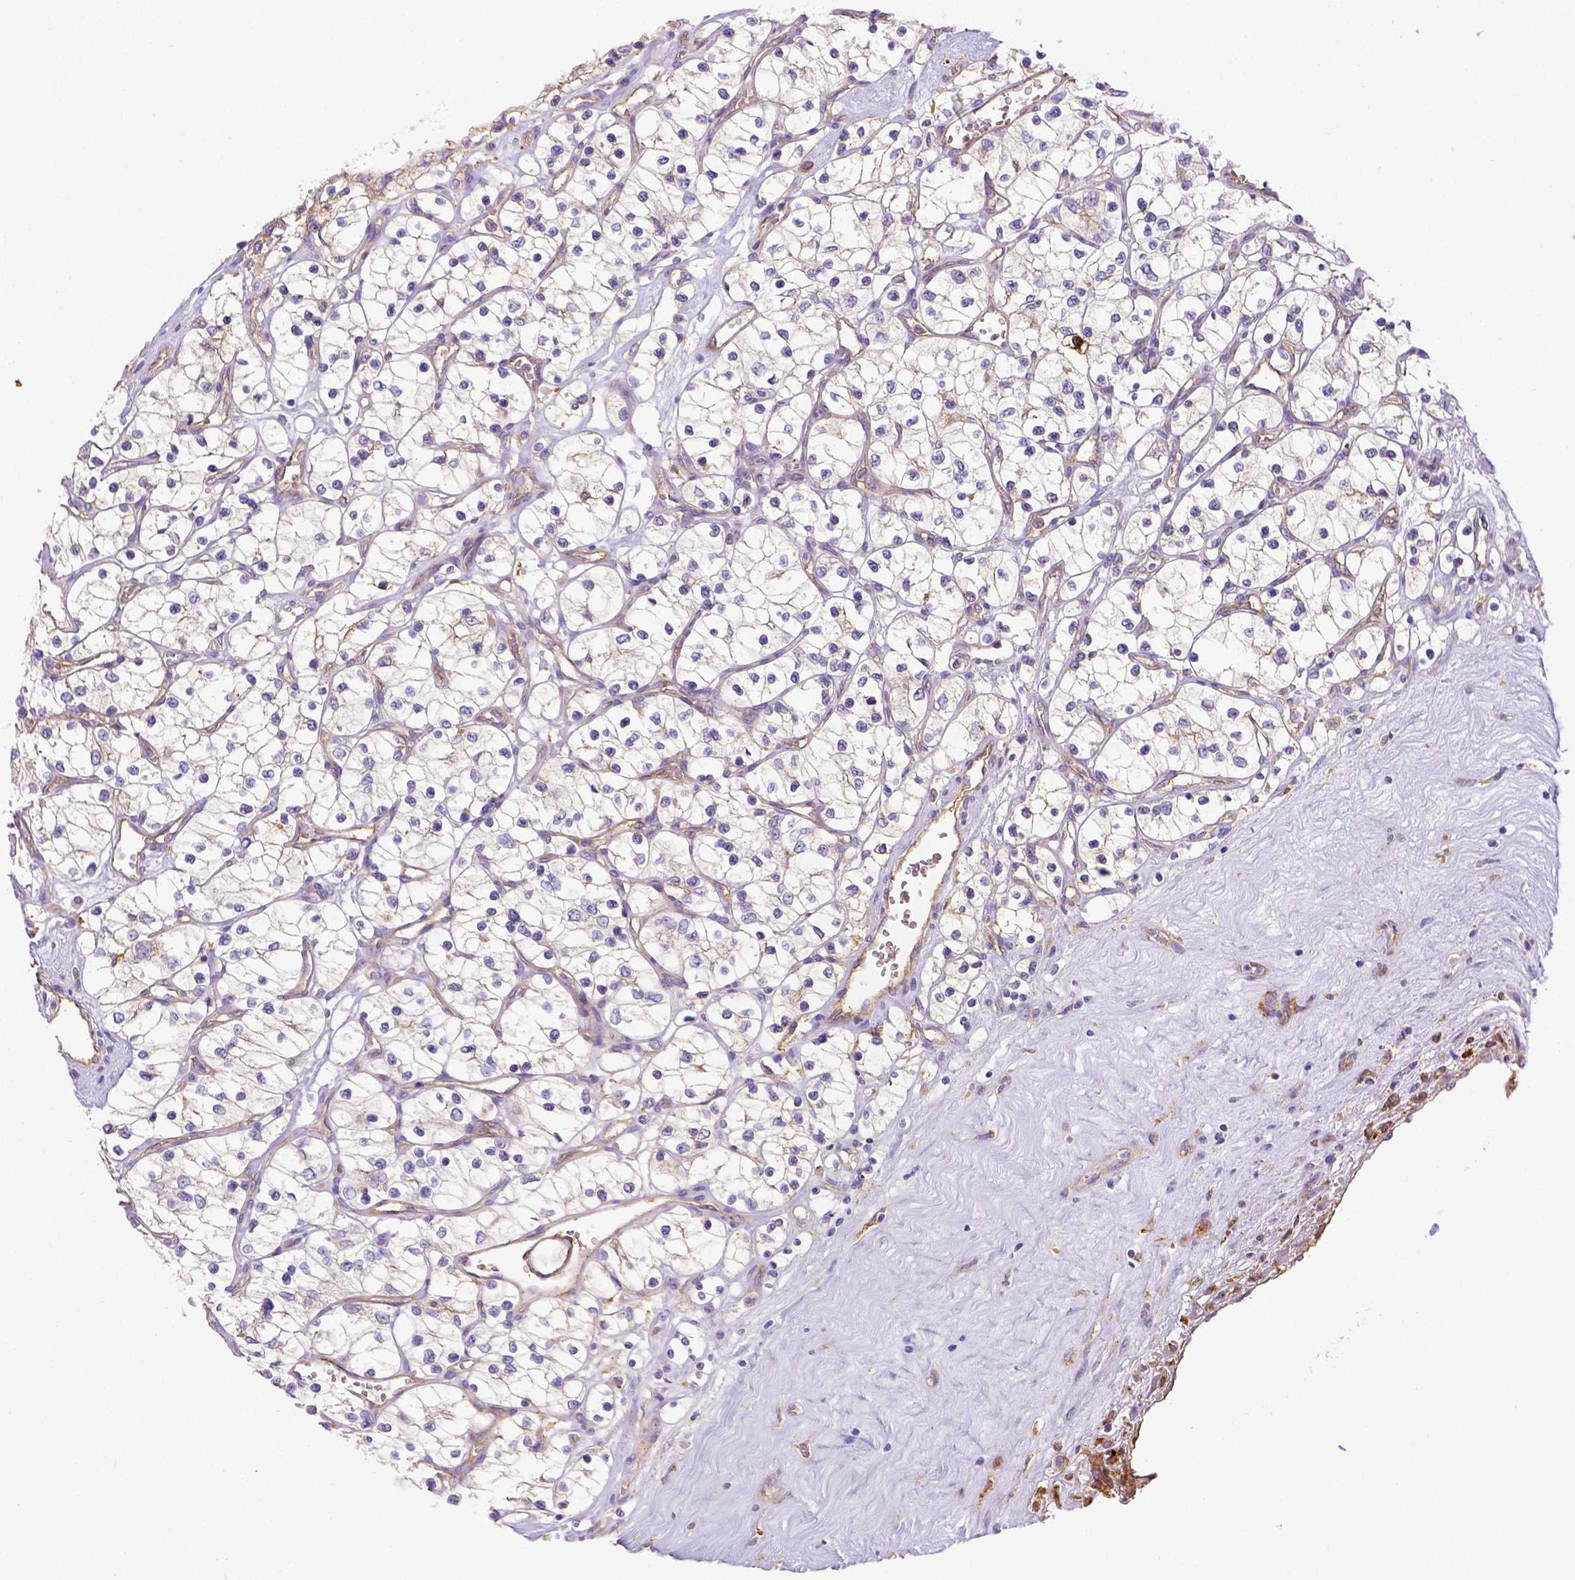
{"staining": {"intensity": "negative", "quantity": "none", "location": "none"}, "tissue": "renal cancer", "cell_type": "Tumor cells", "image_type": "cancer", "snomed": [{"axis": "morphology", "description": "Adenocarcinoma, NOS"}, {"axis": "topography", "description": "Kidney"}], "caption": "IHC of human renal adenocarcinoma displays no positivity in tumor cells.", "gene": "CD40", "patient": {"sex": "female", "age": 69}}